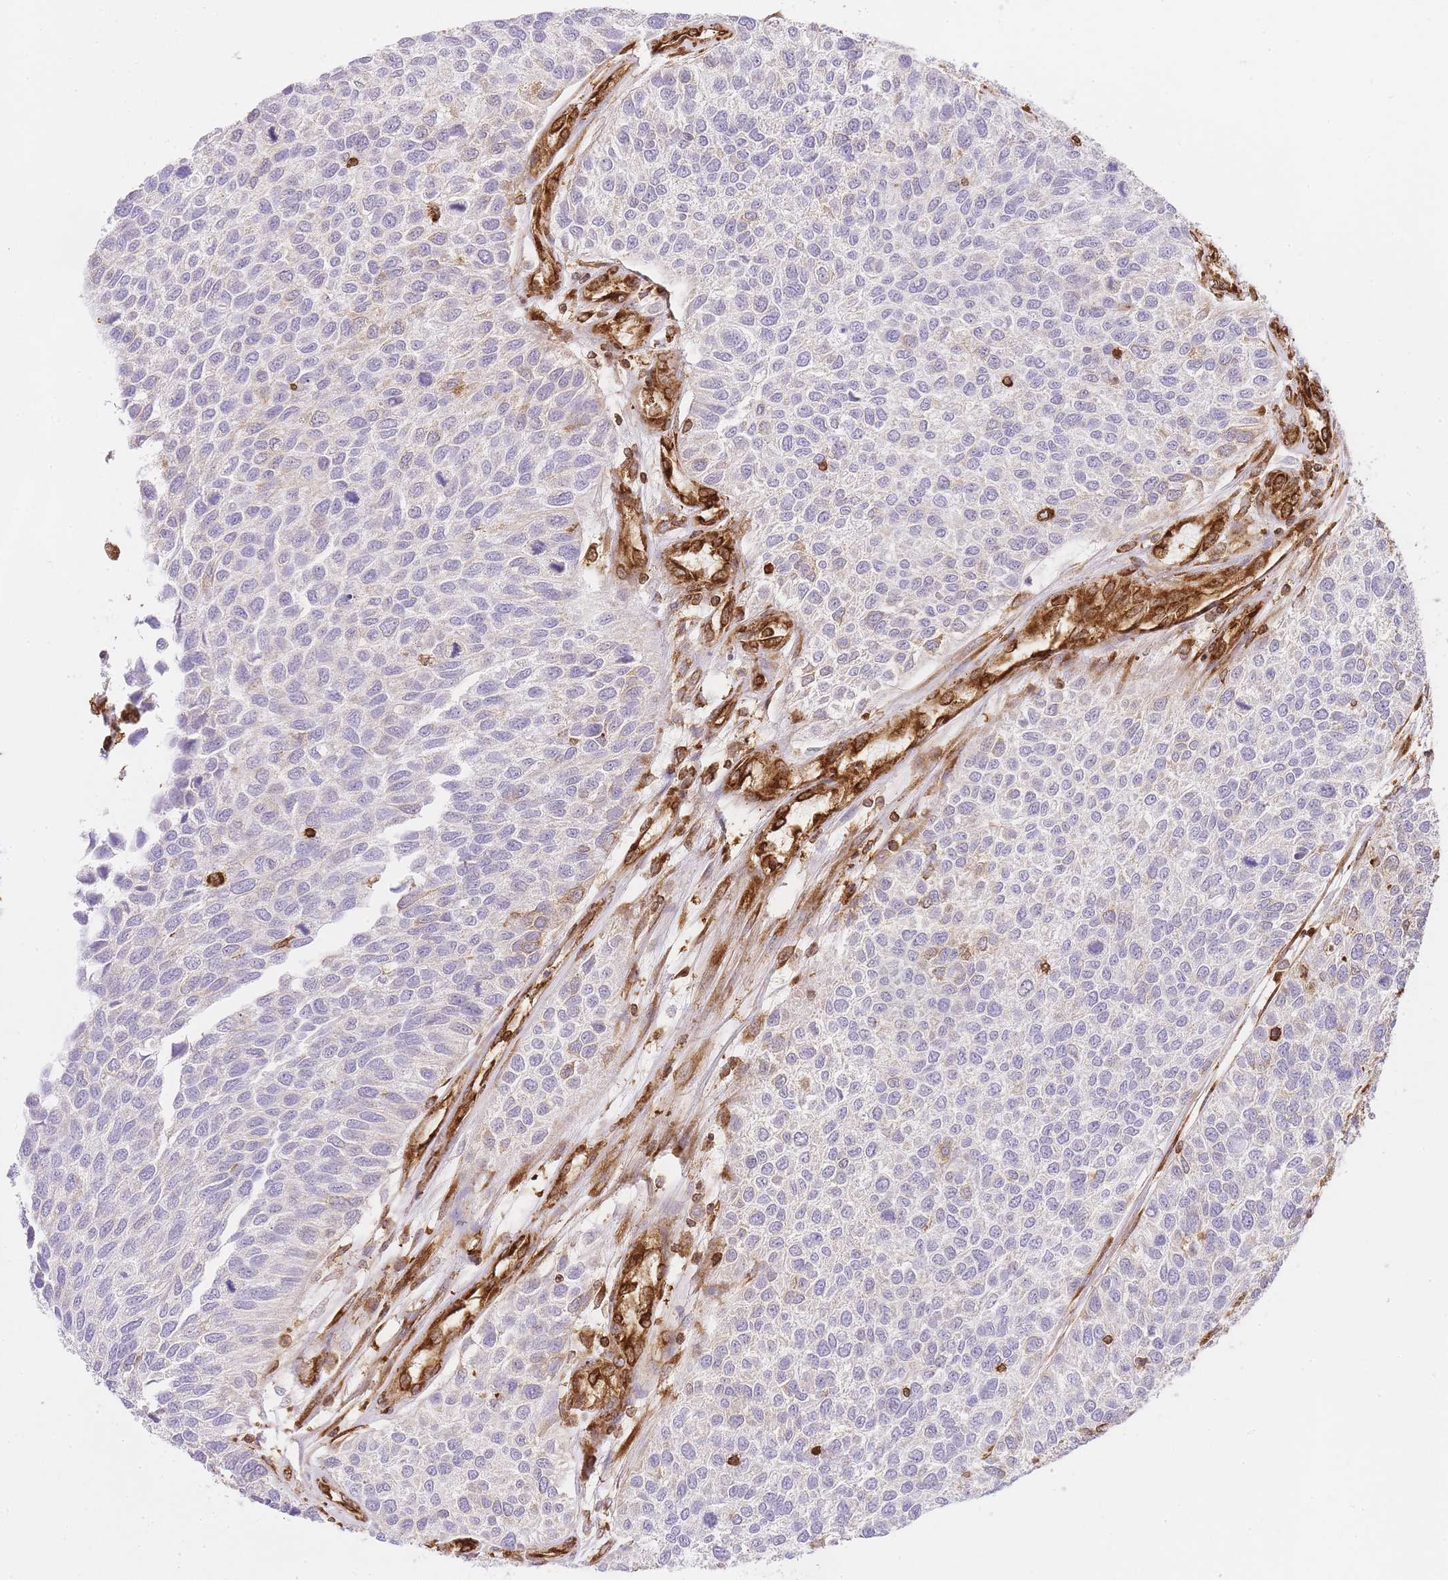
{"staining": {"intensity": "negative", "quantity": "none", "location": "none"}, "tissue": "urothelial cancer", "cell_type": "Tumor cells", "image_type": "cancer", "snomed": [{"axis": "morphology", "description": "Urothelial carcinoma, NOS"}, {"axis": "topography", "description": "Urinary bladder"}], "caption": "Transitional cell carcinoma stained for a protein using immunohistochemistry demonstrates no positivity tumor cells.", "gene": "MSN", "patient": {"sex": "male", "age": 55}}